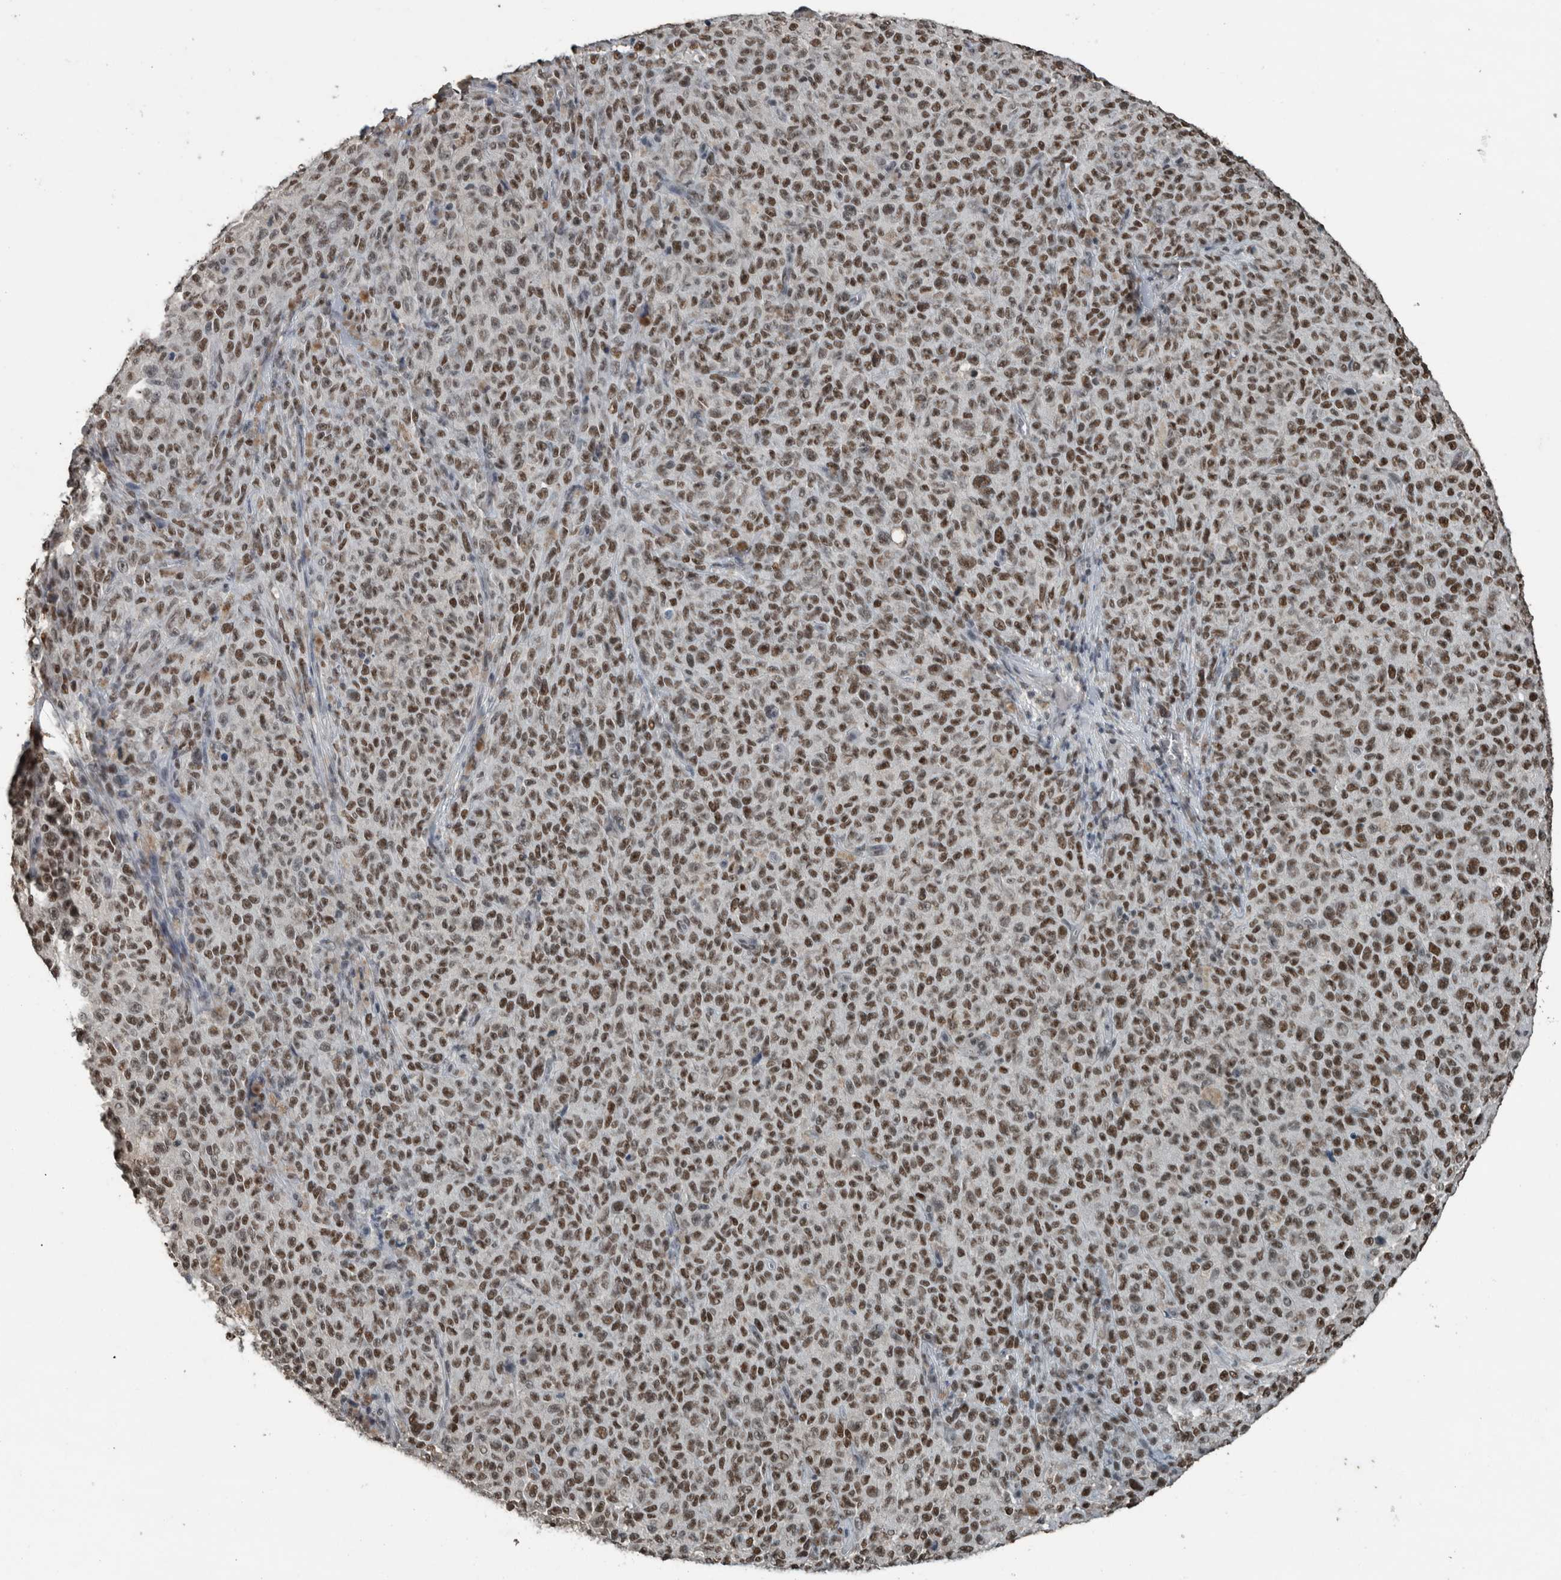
{"staining": {"intensity": "moderate", "quantity": ">75%", "location": "nuclear"}, "tissue": "melanoma", "cell_type": "Tumor cells", "image_type": "cancer", "snomed": [{"axis": "morphology", "description": "Malignant melanoma, NOS"}, {"axis": "topography", "description": "Skin"}], "caption": "Protein expression analysis of melanoma reveals moderate nuclear staining in about >75% of tumor cells.", "gene": "ZNF24", "patient": {"sex": "female", "age": 82}}